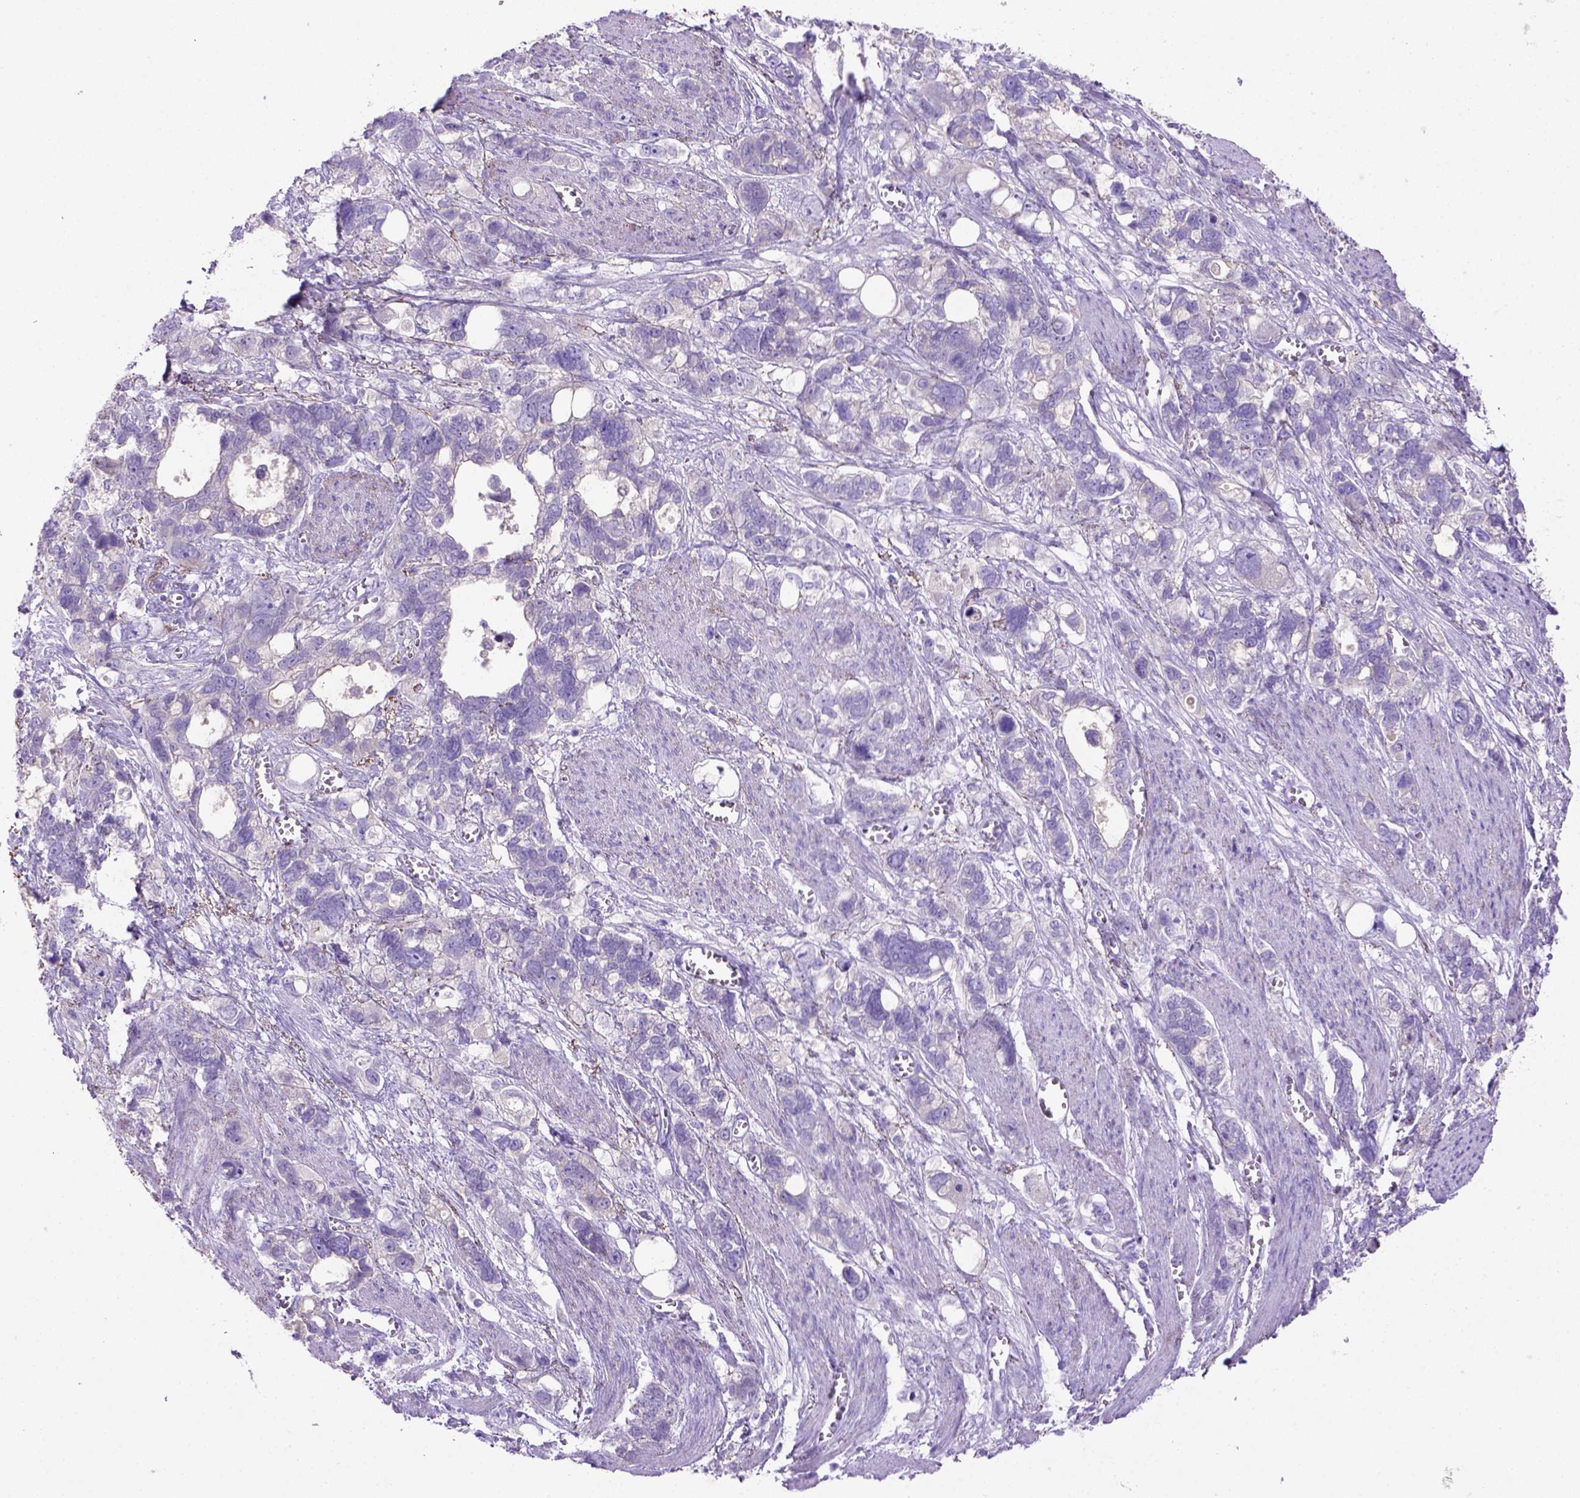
{"staining": {"intensity": "negative", "quantity": "none", "location": "none"}, "tissue": "stomach cancer", "cell_type": "Tumor cells", "image_type": "cancer", "snomed": [{"axis": "morphology", "description": "Adenocarcinoma, NOS"}, {"axis": "topography", "description": "Stomach, upper"}], "caption": "IHC of human stomach adenocarcinoma displays no expression in tumor cells.", "gene": "SIRPD", "patient": {"sex": "female", "age": 81}}